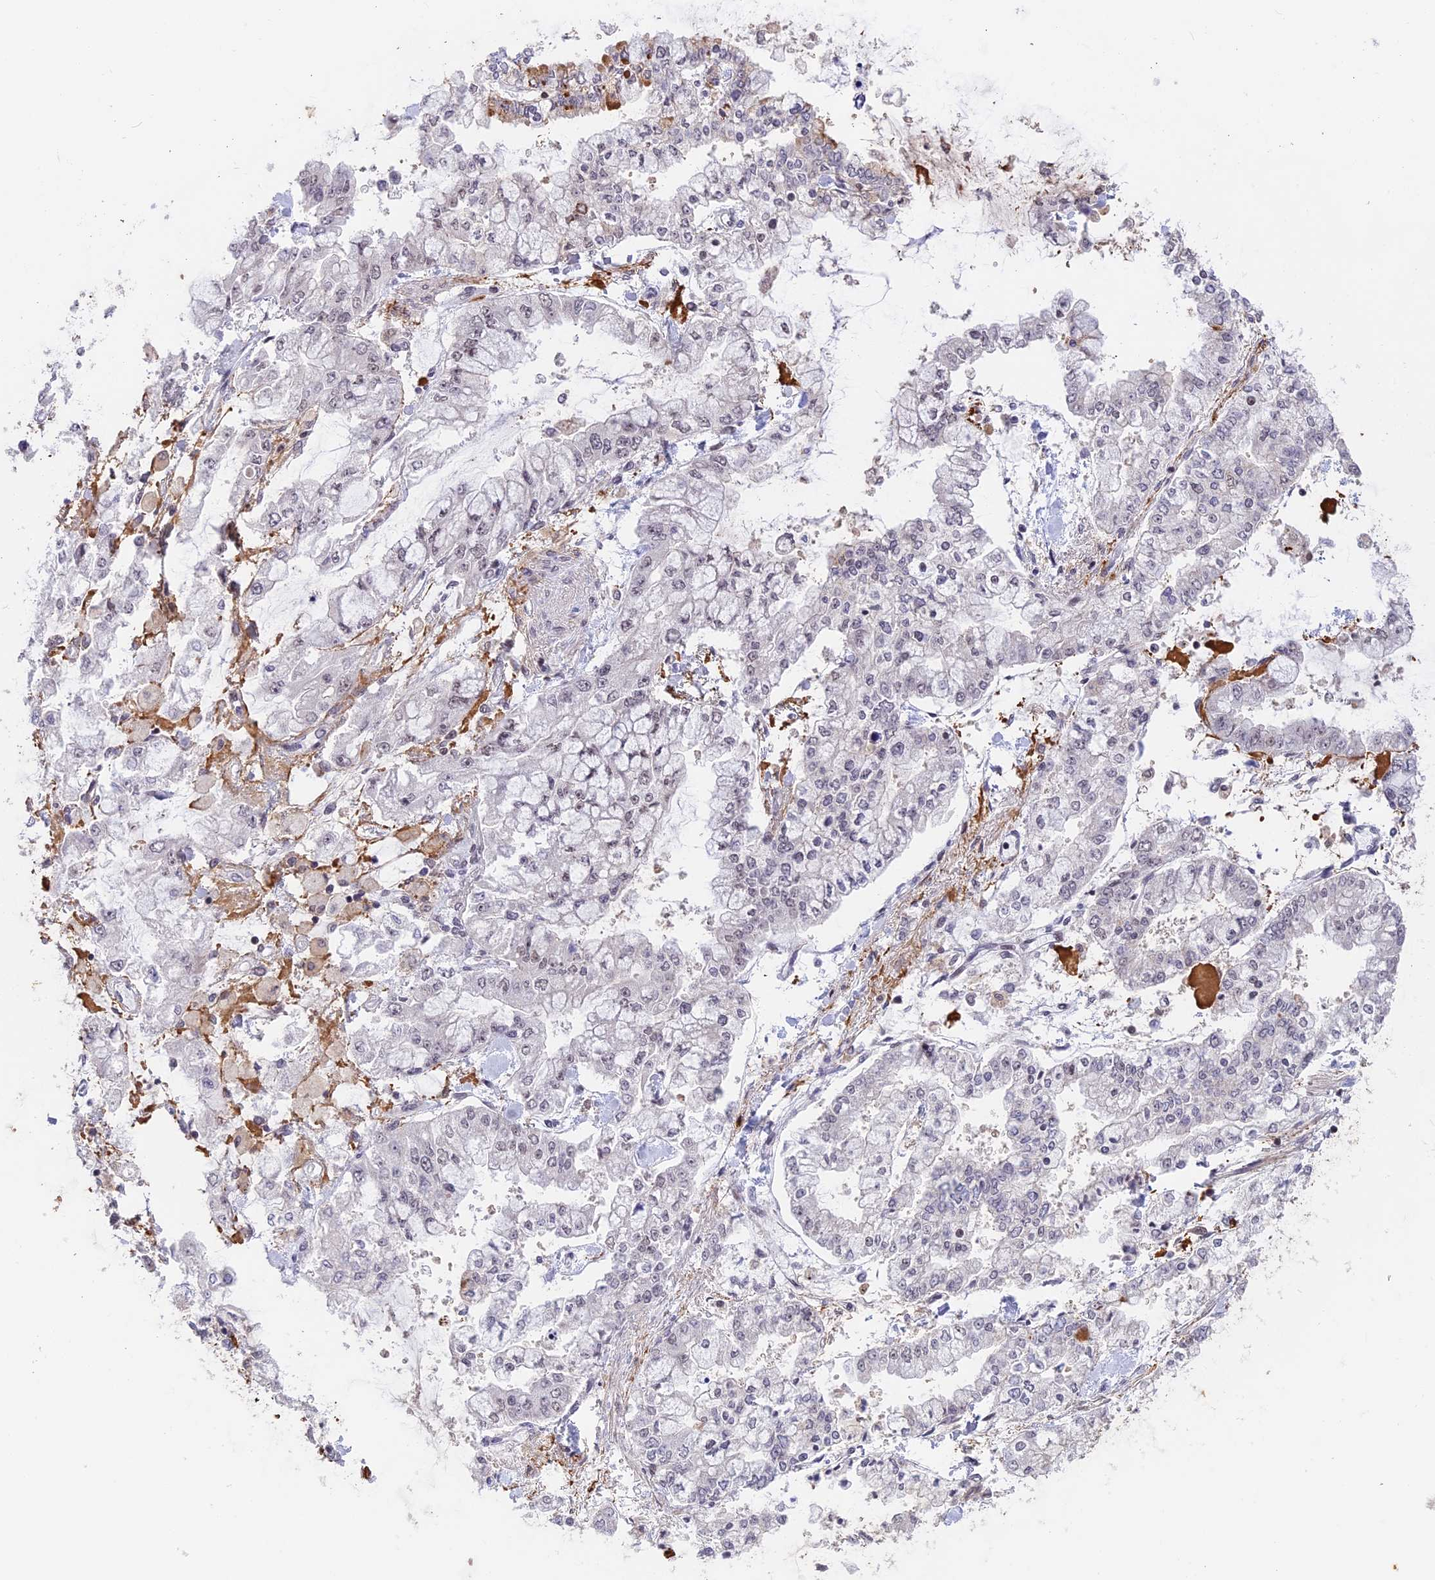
{"staining": {"intensity": "negative", "quantity": "none", "location": "none"}, "tissue": "stomach cancer", "cell_type": "Tumor cells", "image_type": "cancer", "snomed": [{"axis": "morphology", "description": "Normal tissue, NOS"}, {"axis": "morphology", "description": "Adenocarcinoma, NOS"}, {"axis": "topography", "description": "Stomach, upper"}, {"axis": "topography", "description": "Stomach"}], "caption": "An immunohistochemistry image of stomach adenocarcinoma is shown. There is no staining in tumor cells of stomach adenocarcinoma.", "gene": "POLR2C", "patient": {"sex": "male", "age": 76}}